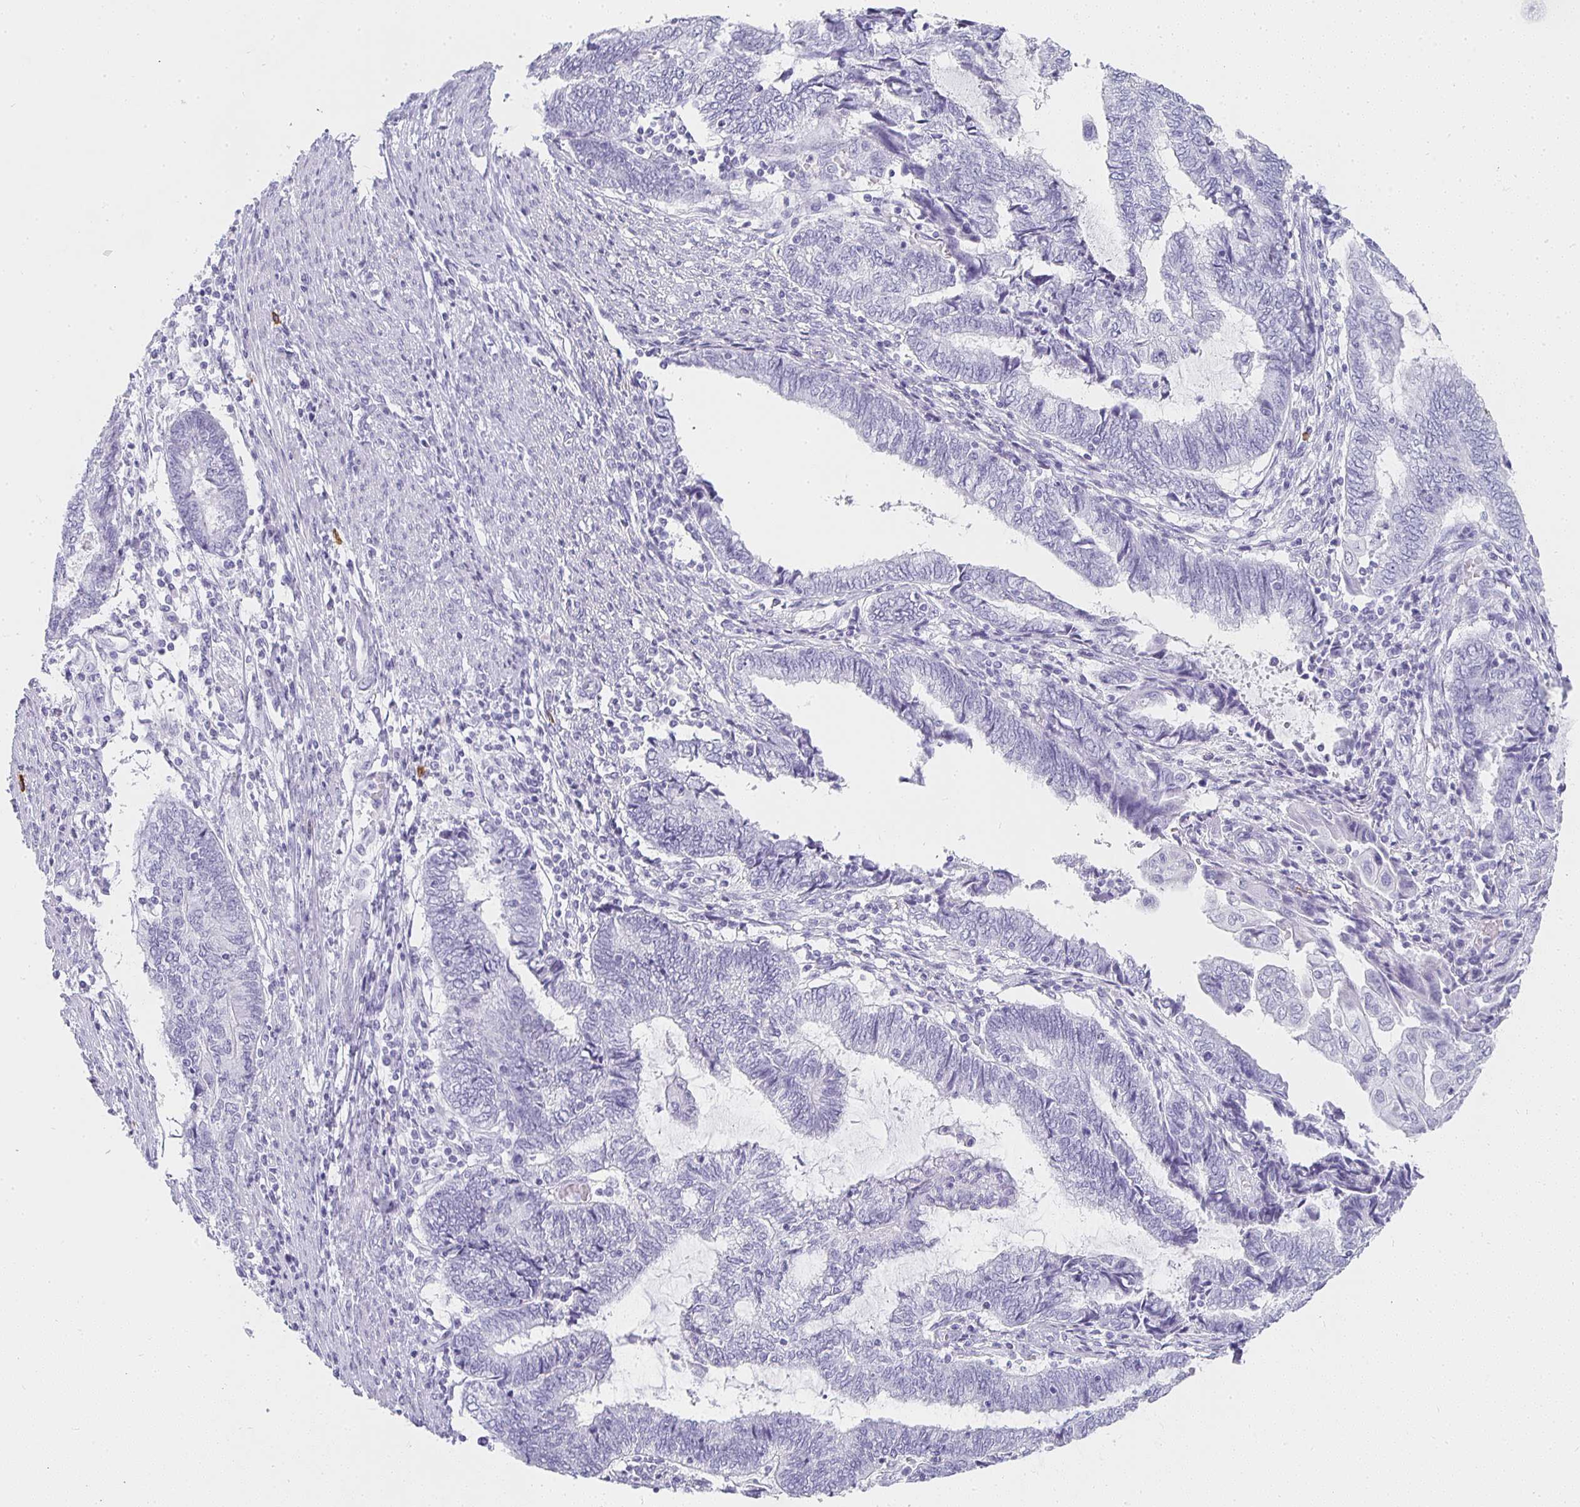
{"staining": {"intensity": "negative", "quantity": "none", "location": "none"}, "tissue": "endometrial cancer", "cell_type": "Tumor cells", "image_type": "cancer", "snomed": [{"axis": "morphology", "description": "Adenocarcinoma, NOS"}, {"axis": "topography", "description": "Uterus"}, {"axis": "topography", "description": "Endometrium"}], "caption": "Immunohistochemical staining of endometrial adenocarcinoma demonstrates no significant expression in tumor cells.", "gene": "TPSD1", "patient": {"sex": "female", "age": 70}}